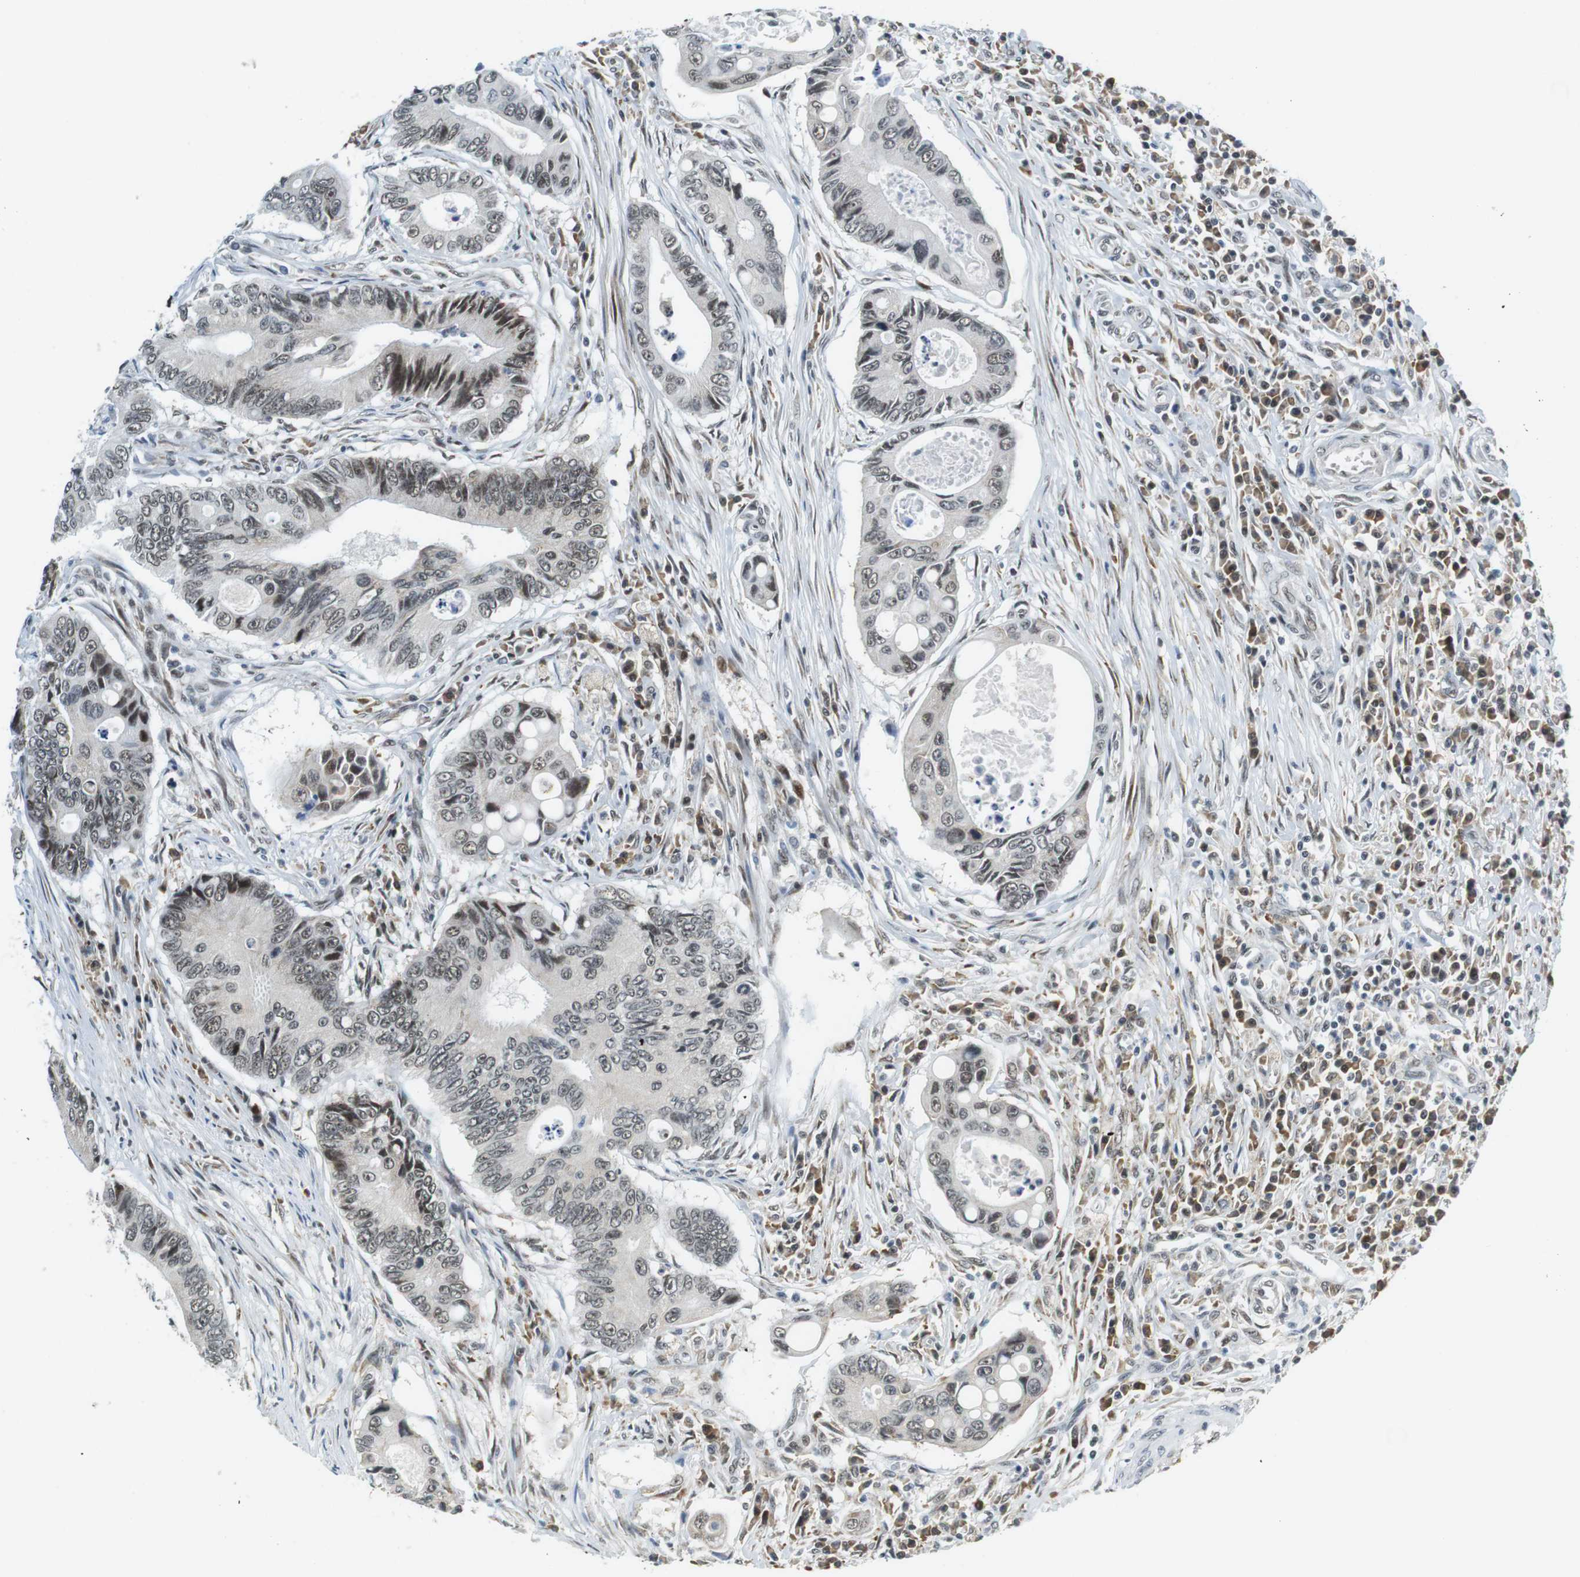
{"staining": {"intensity": "moderate", "quantity": ">75%", "location": "nuclear"}, "tissue": "colorectal cancer", "cell_type": "Tumor cells", "image_type": "cancer", "snomed": [{"axis": "morphology", "description": "Inflammation, NOS"}, {"axis": "morphology", "description": "Adenocarcinoma, NOS"}, {"axis": "topography", "description": "Colon"}], "caption": "The micrograph shows staining of adenocarcinoma (colorectal), revealing moderate nuclear protein positivity (brown color) within tumor cells.", "gene": "RNF38", "patient": {"sex": "male", "age": 72}}